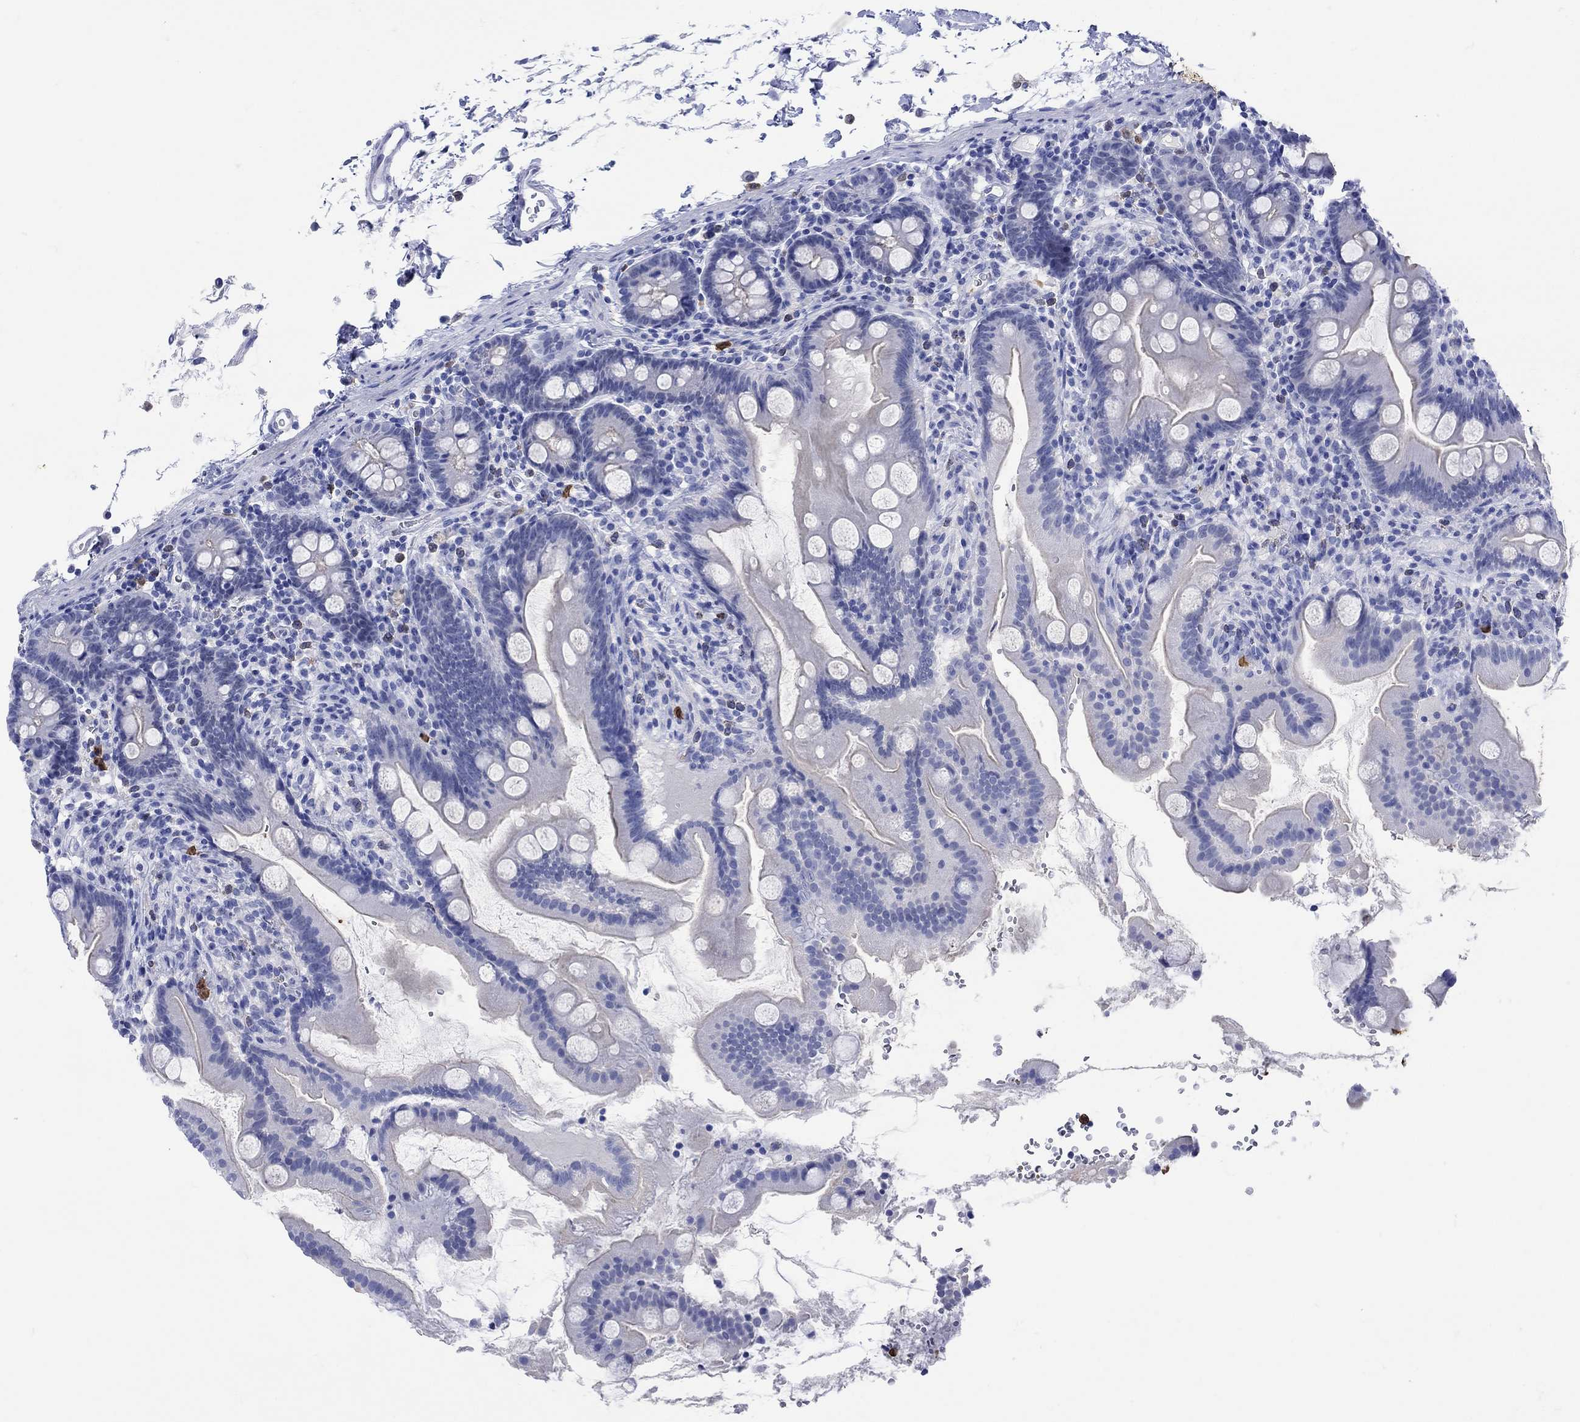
{"staining": {"intensity": "weak", "quantity": "<25%", "location": "cytoplasmic/membranous"}, "tissue": "small intestine", "cell_type": "Glandular cells", "image_type": "normal", "snomed": [{"axis": "morphology", "description": "Normal tissue, NOS"}, {"axis": "topography", "description": "Small intestine"}], "caption": "Immunohistochemistry histopathology image of unremarkable small intestine: small intestine stained with DAB (3,3'-diaminobenzidine) displays no significant protein positivity in glandular cells. (DAB immunohistochemistry (IHC) with hematoxylin counter stain).", "gene": "LINGO3", "patient": {"sex": "female", "age": 44}}